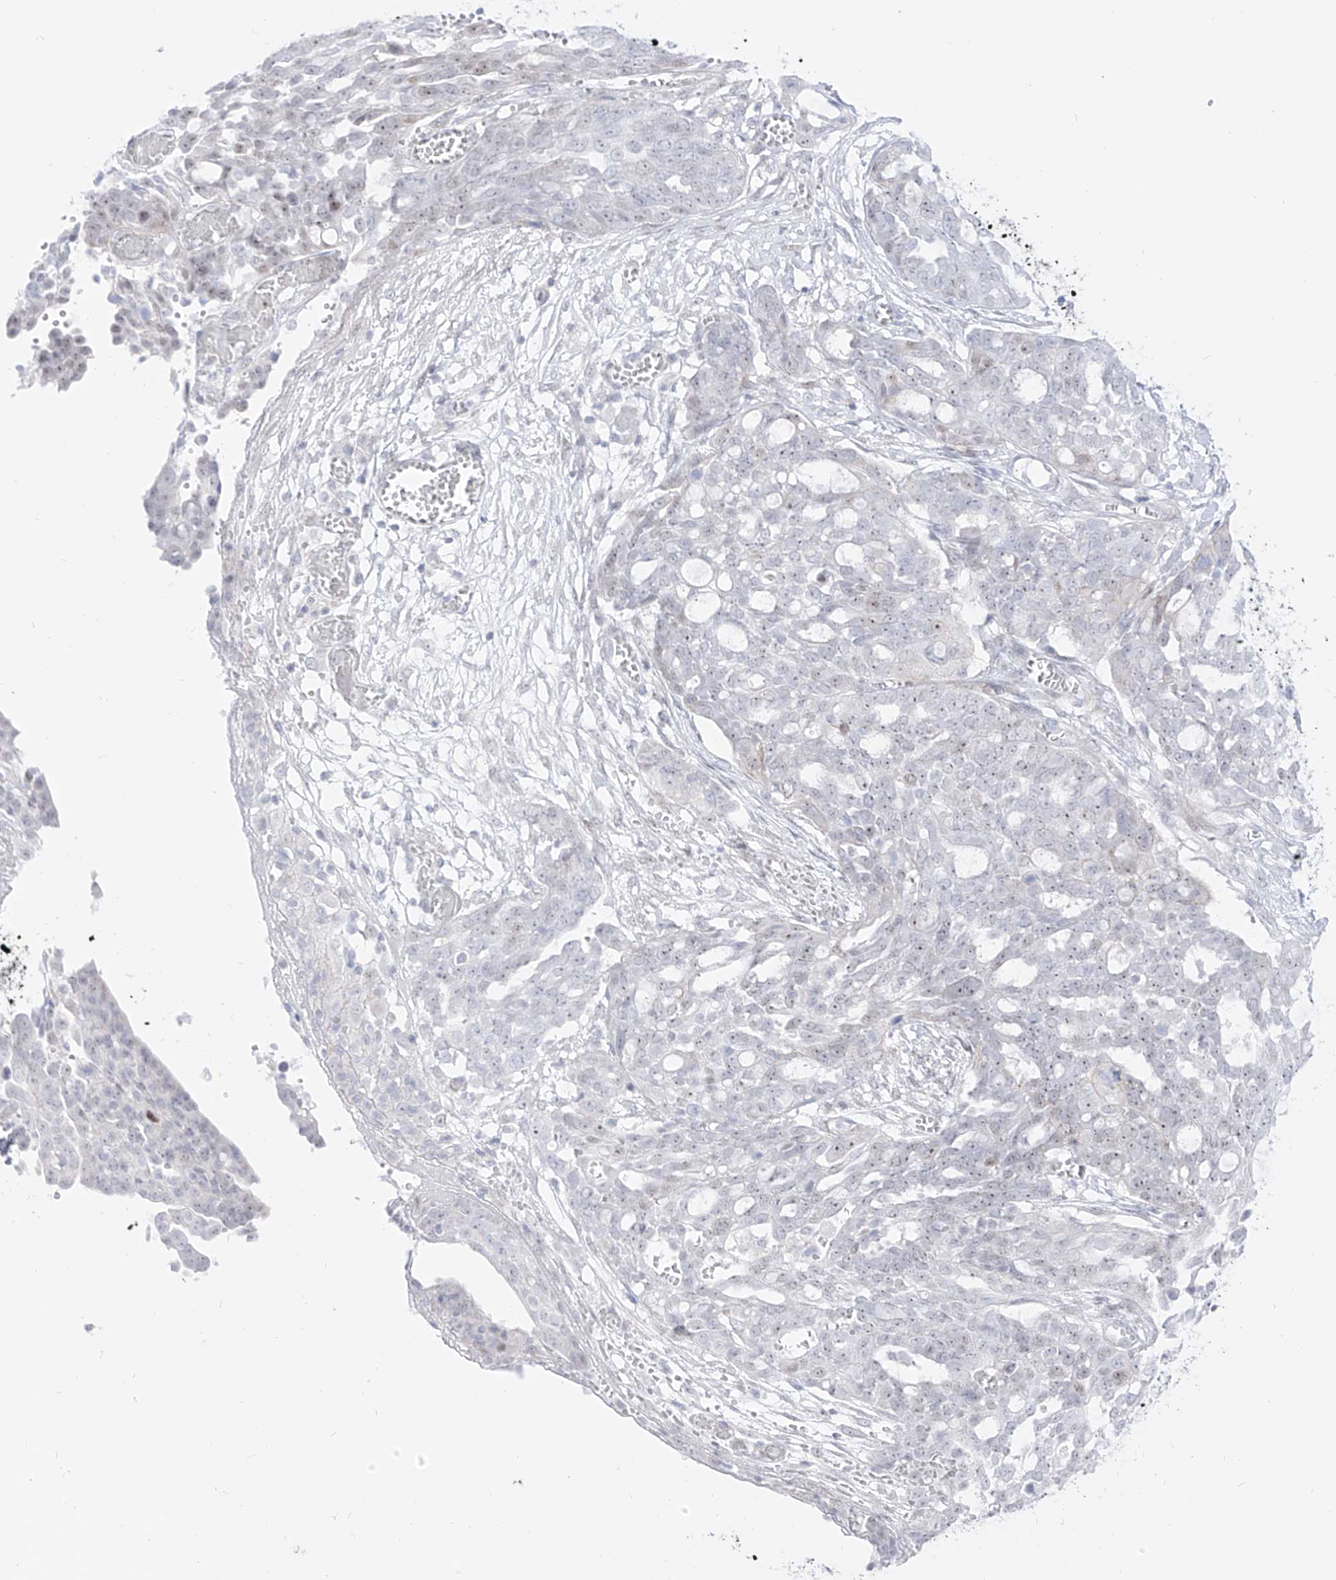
{"staining": {"intensity": "weak", "quantity": "25%-75%", "location": "nuclear"}, "tissue": "ovarian cancer", "cell_type": "Tumor cells", "image_type": "cancer", "snomed": [{"axis": "morphology", "description": "Cystadenocarcinoma, serous, NOS"}, {"axis": "topography", "description": "Soft tissue"}, {"axis": "topography", "description": "Ovary"}], "caption": "This is a histology image of immunohistochemistry staining of ovarian cancer (serous cystadenocarcinoma), which shows weak staining in the nuclear of tumor cells.", "gene": "ZNF180", "patient": {"sex": "female", "age": 57}}